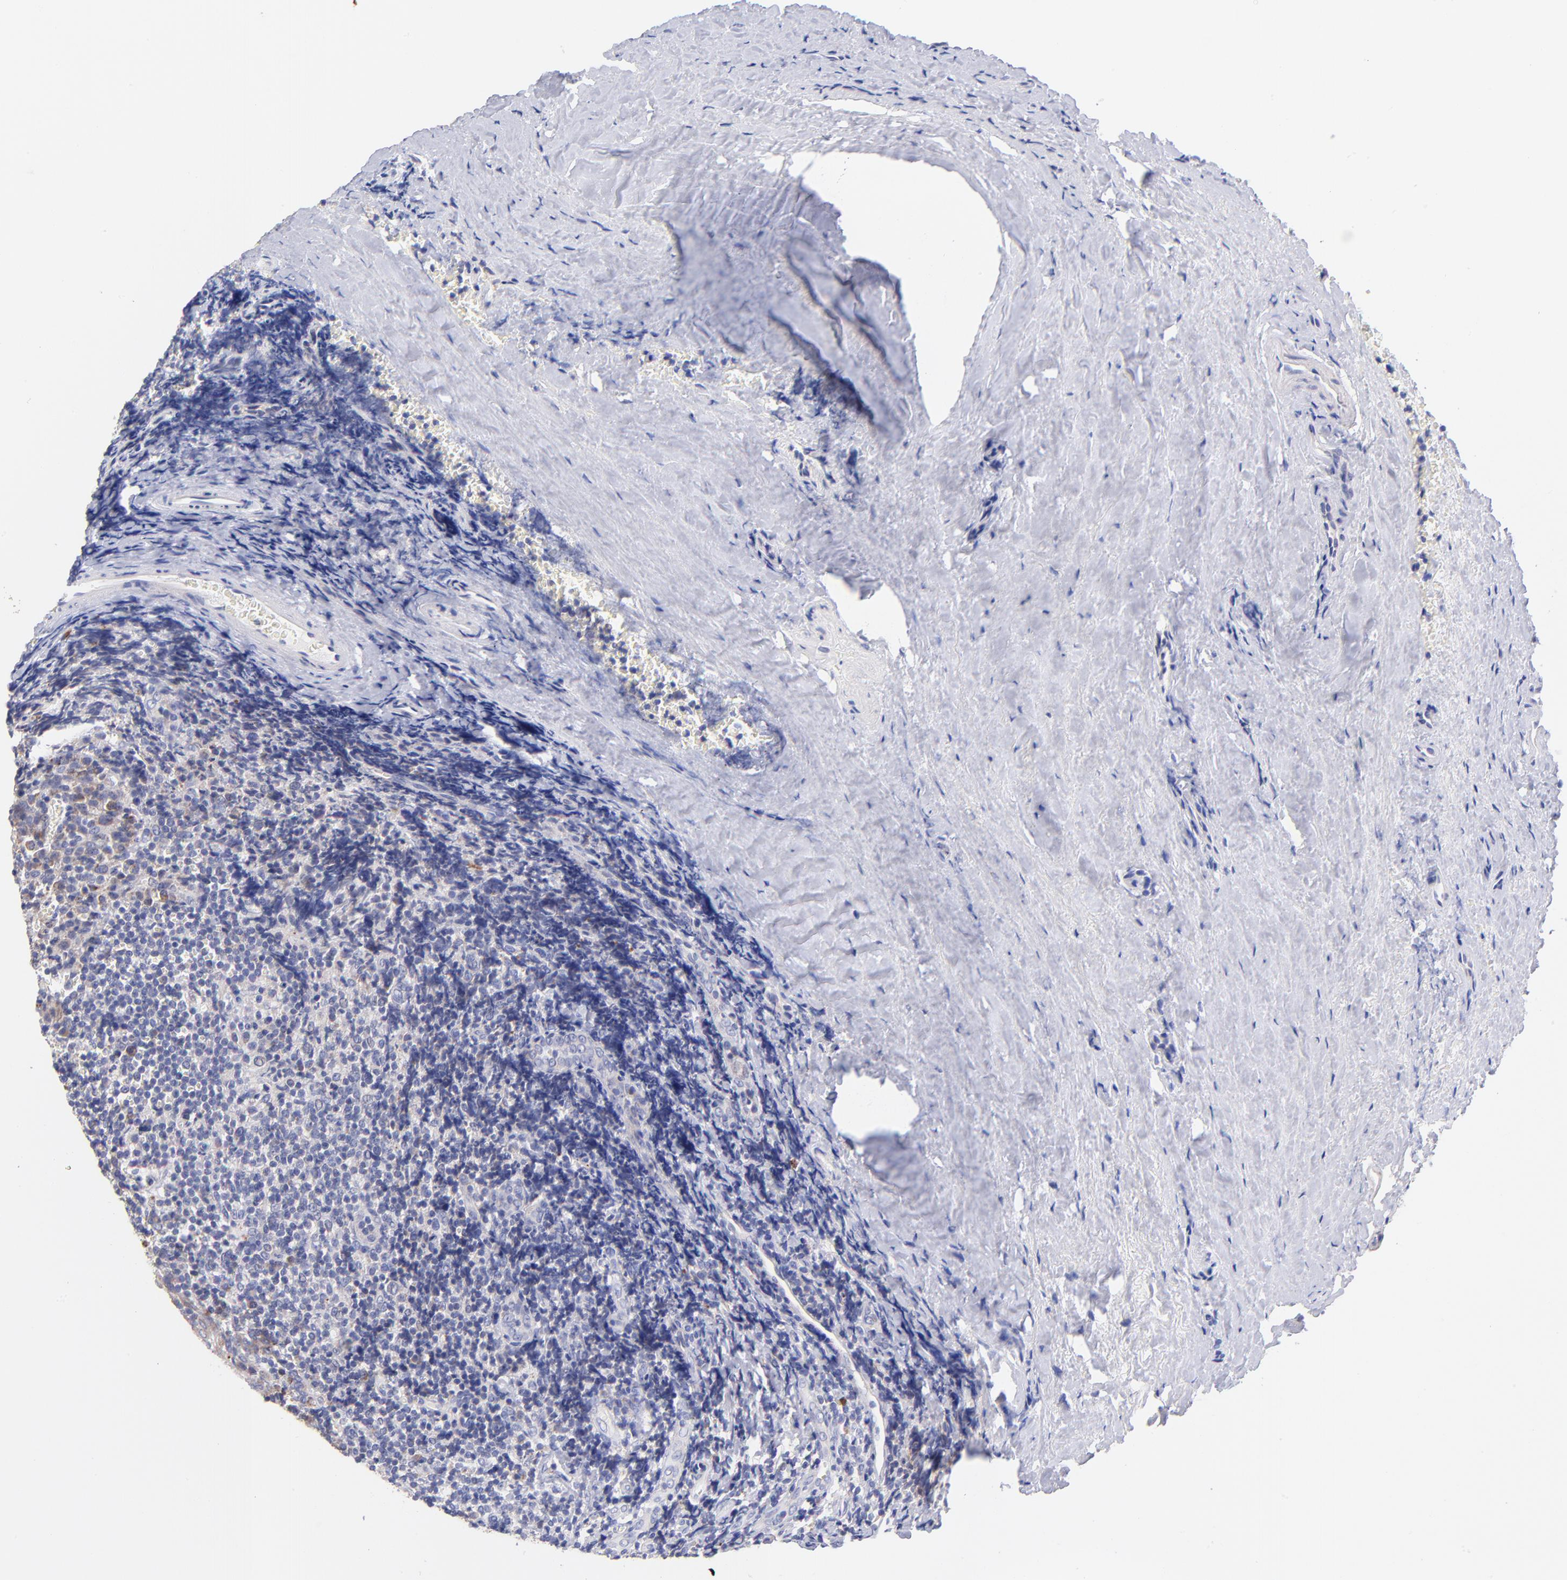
{"staining": {"intensity": "weak", "quantity": "<25%", "location": "cytoplasmic/membranous"}, "tissue": "tonsil", "cell_type": "Germinal center cells", "image_type": "normal", "snomed": [{"axis": "morphology", "description": "Normal tissue, NOS"}, {"axis": "topography", "description": "Tonsil"}], "caption": "Immunohistochemical staining of unremarkable human tonsil demonstrates no significant positivity in germinal center cells. (Stains: DAB (3,3'-diaminobenzidine) immunohistochemistry with hematoxylin counter stain, Microscopy: brightfield microscopy at high magnification).", "gene": "NDUFB7", "patient": {"sex": "male", "age": 20}}